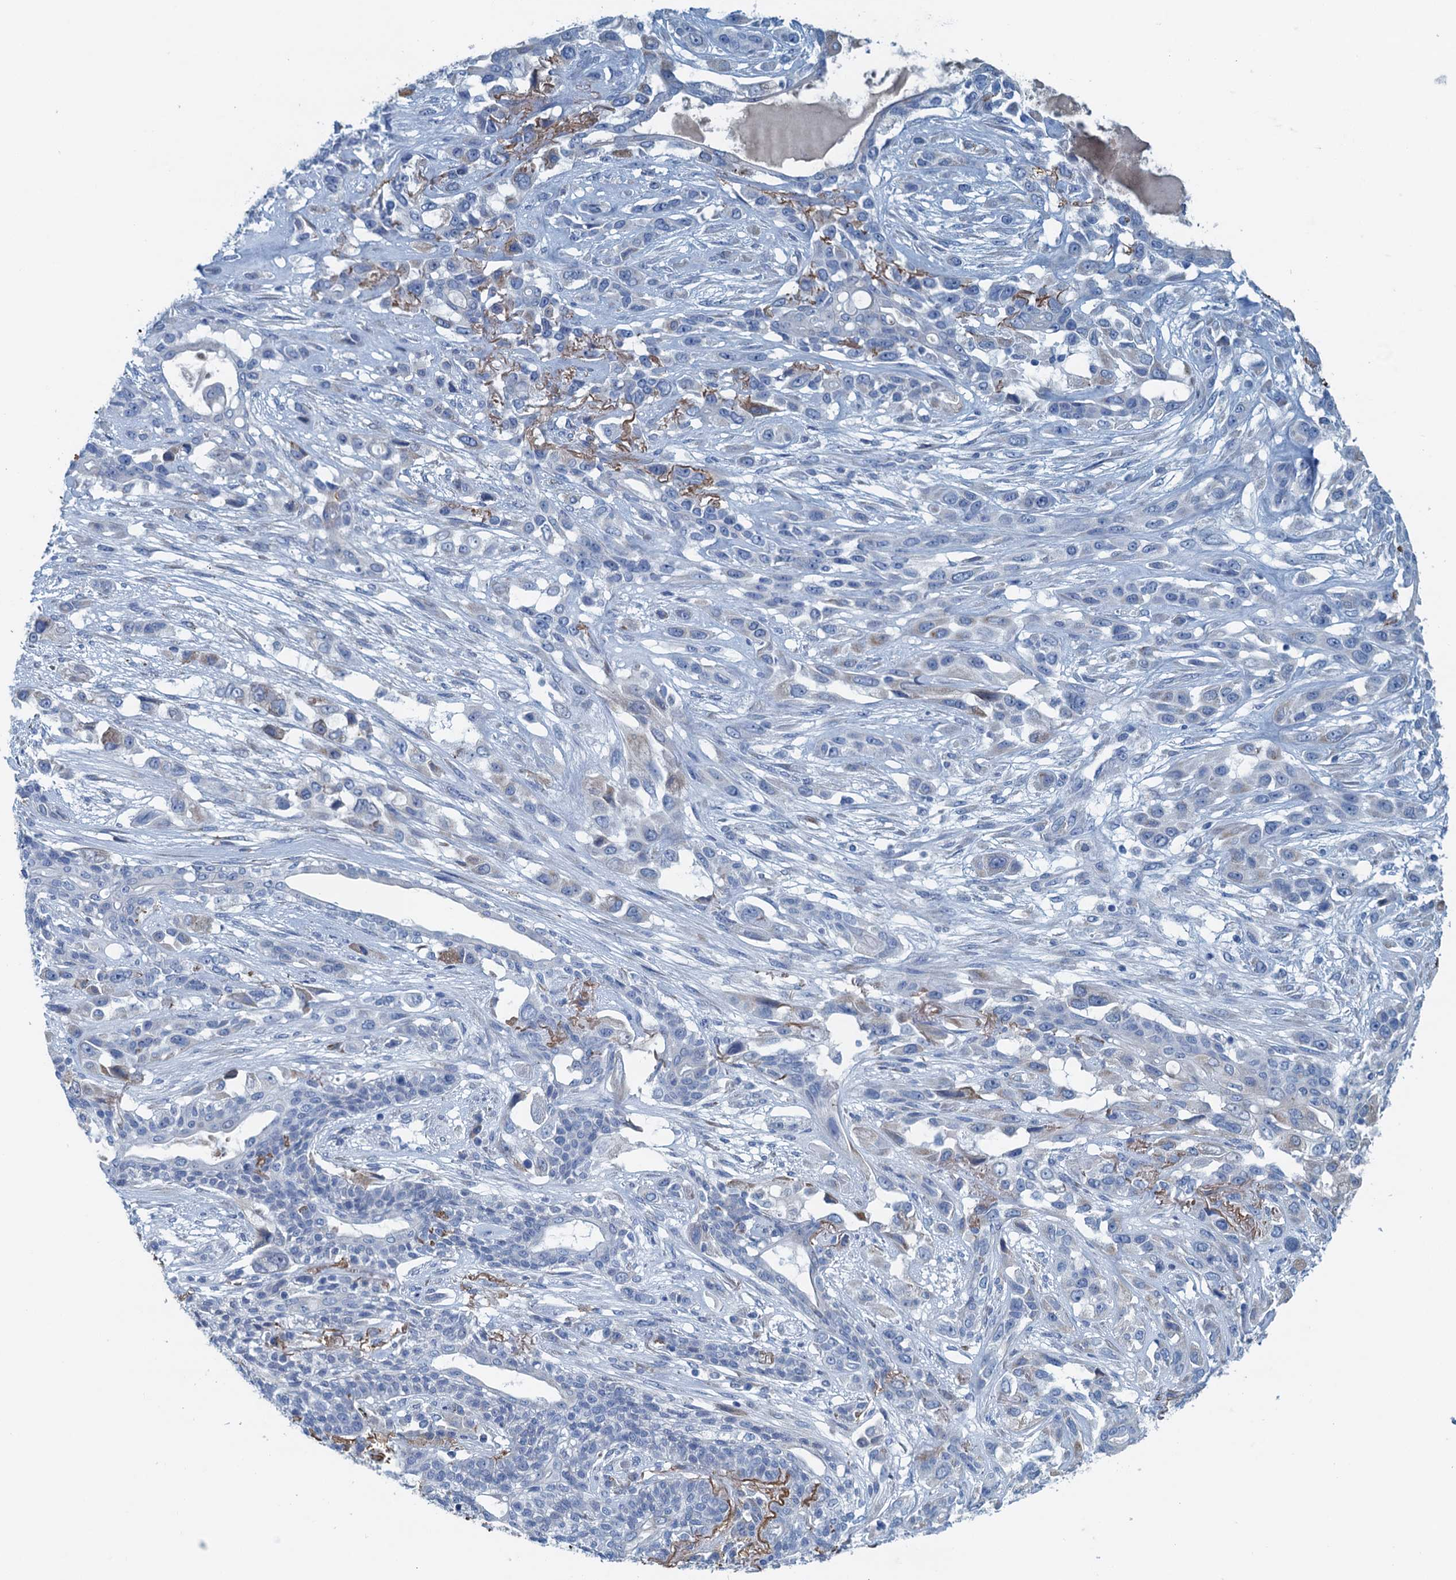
{"staining": {"intensity": "negative", "quantity": "none", "location": "none"}, "tissue": "lung cancer", "cell_type": "Tumor cells", "image_type": "cancer", "snomed": [{"axis": "morphology", "description": "Squamous cell carcinoma, NOS"}, {"axis": "topography", "description": "Lung"}], "caption": "IHC histopathology image of neoplastic tissue: human lung cancer (squamous cell carcinoma) stained with DAB (3,3'-diaminobenzidine) reveals no significant protein staining in tumor cells.", "gene": "C10orf88", "patient": {"sex": "female", "age": 70}}